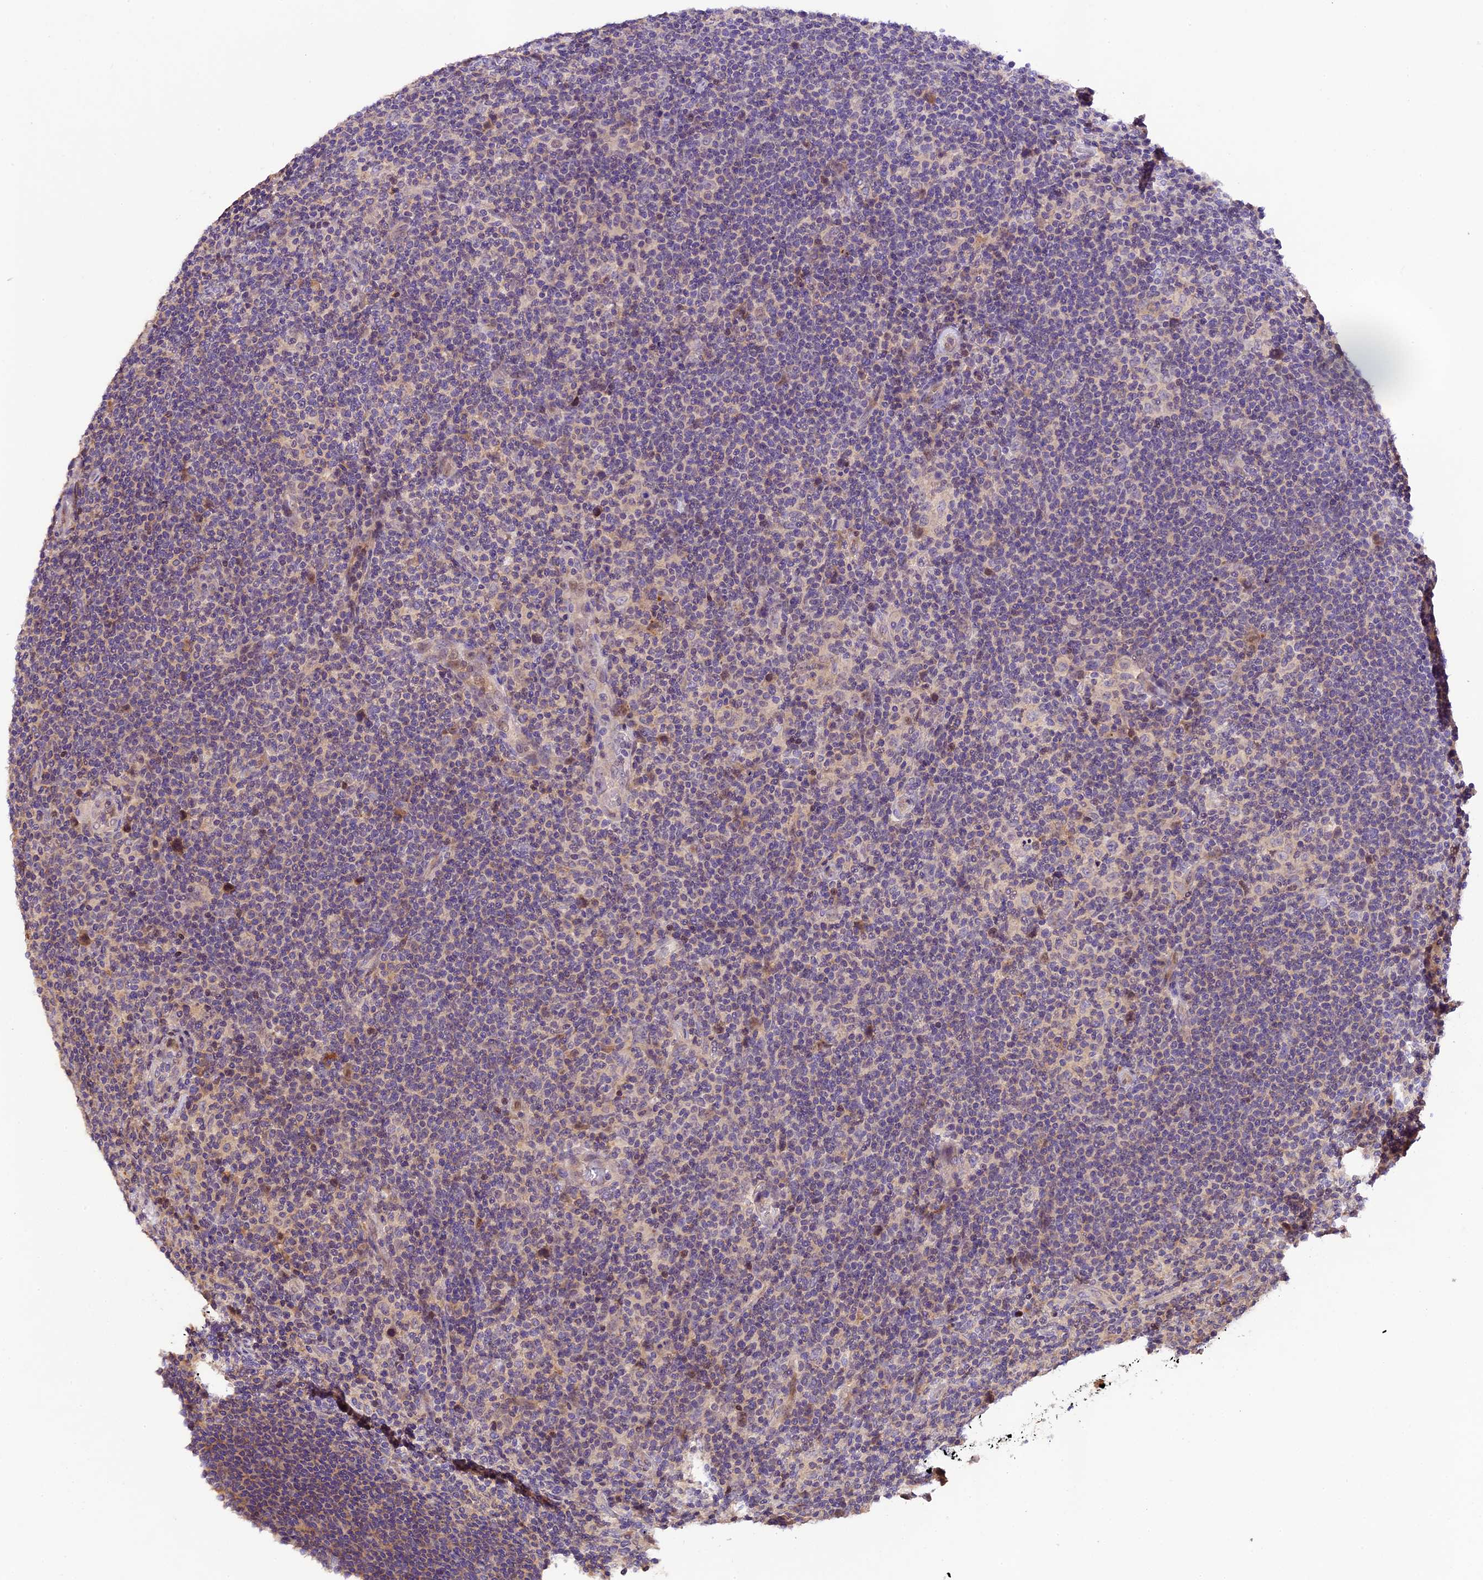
{"staining": {"intensity": "negative", "quantity": "none", "location": "none"}, "tissue": "lymphoma", "cell_type": "Tumor cells", "image_type": "cancer", "snomed": [{"axis": "morphology", "description": "Hodgkin's disease, NOS"}, {"axis": "topography", "description": "Lymph node"}], "caption": "IHC image of Hodgkin's disease stained for a protein (brown), which displays no staining in tumor cells.", "gene": "DGKH", "patient": {"sex": "female", "age": 57}}